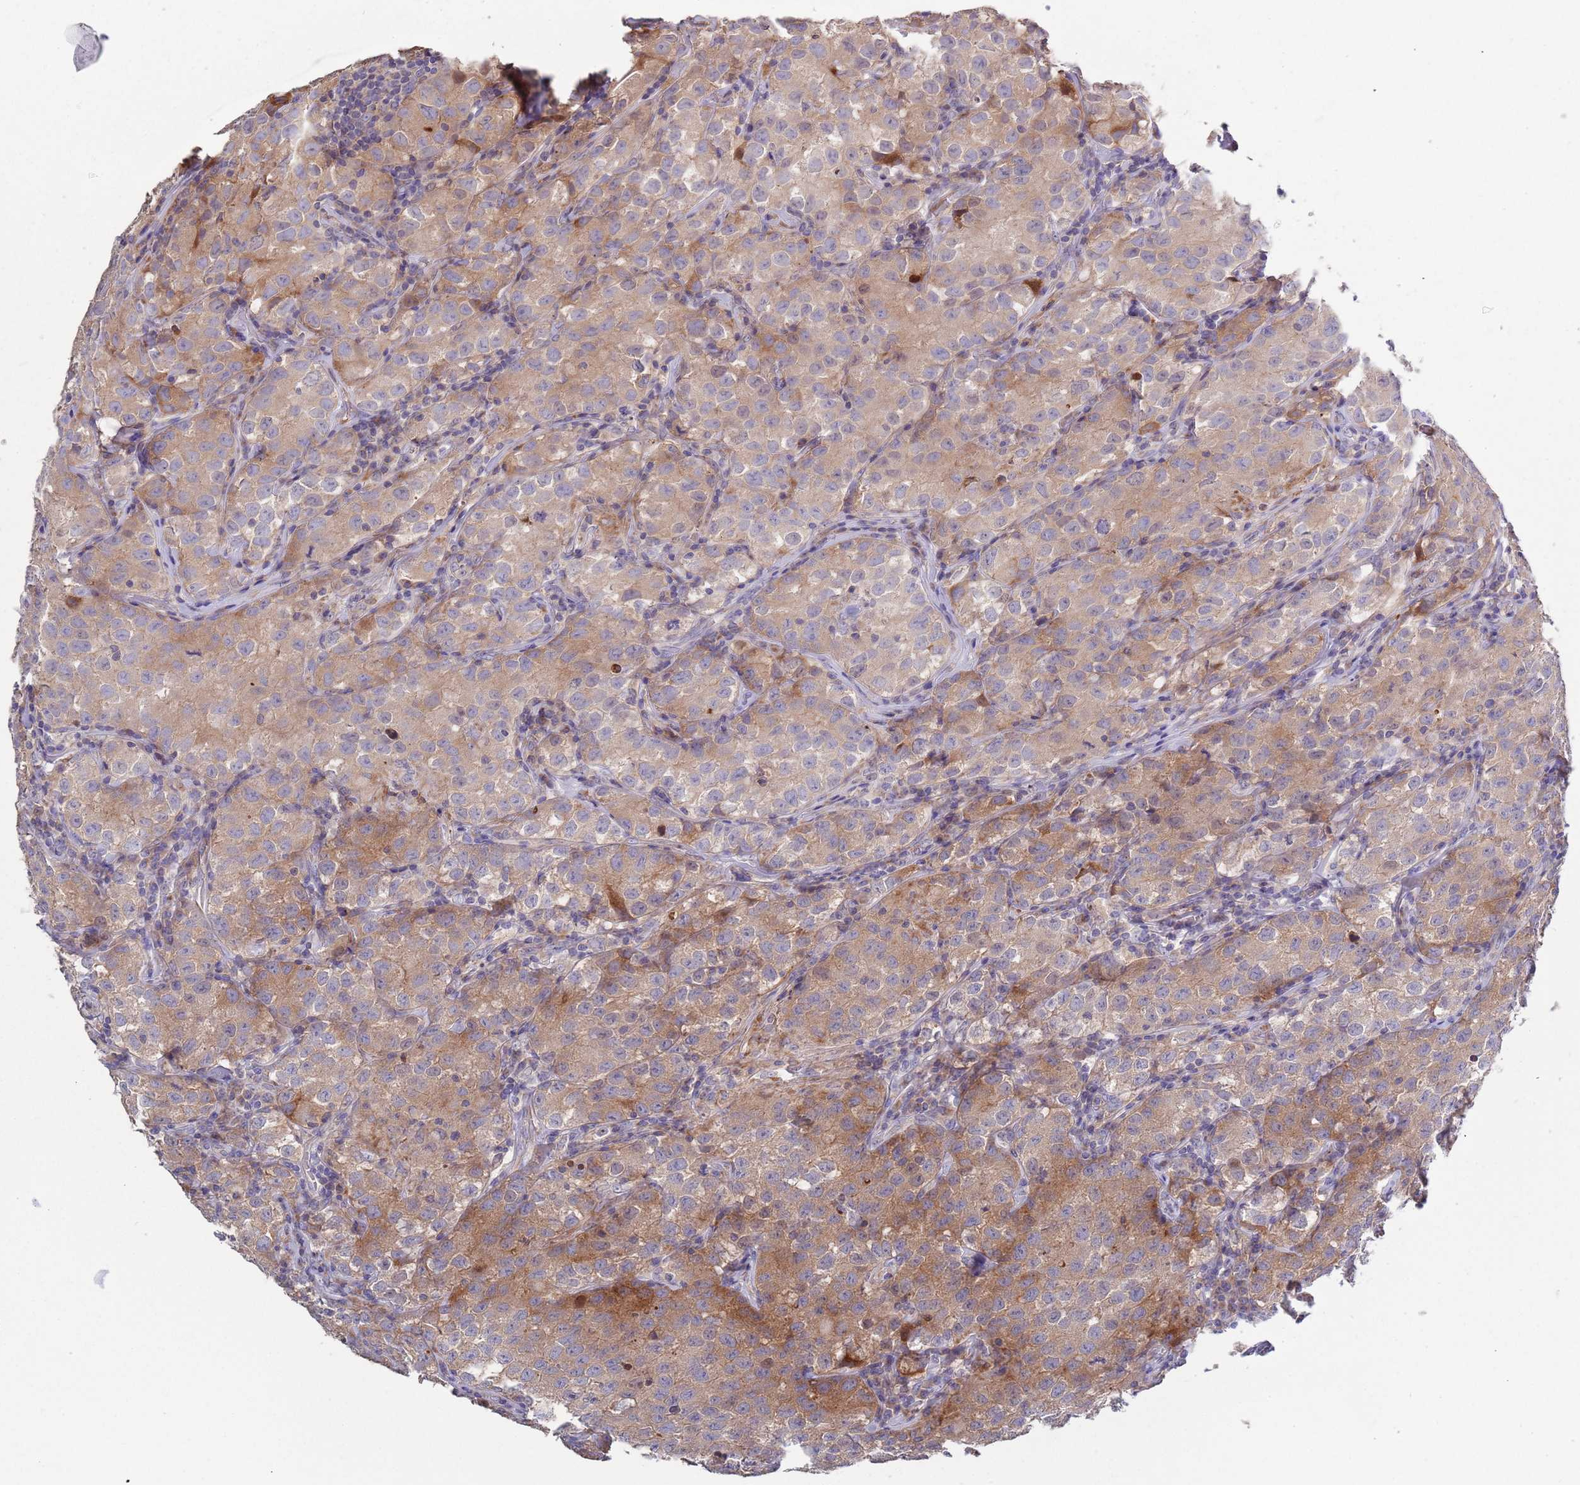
{"staining": {"intensity": "moderate", "quantity": ">75%", "location": "cytoplasmic/membranous"}, "tissue": "testis cancer", "cell_type": "Tumor cells", "image_type": "cancer", "snomed": [{"axis": "morphology", "description": "Seminoma, NOS"}, {"axis": "morphology", "description": "Carcinoma, Embryonal, NOS"}, {"axis": "topography", "description": "Testis"}], "caption": "Testis cancer stained with immunohistochemistry (IHC) shows moderate cytoplasmic/membranous expression in about >75% of tumor cells.", "gene": "ABCC10", "patient": {"sex": "male", "age": 43}}